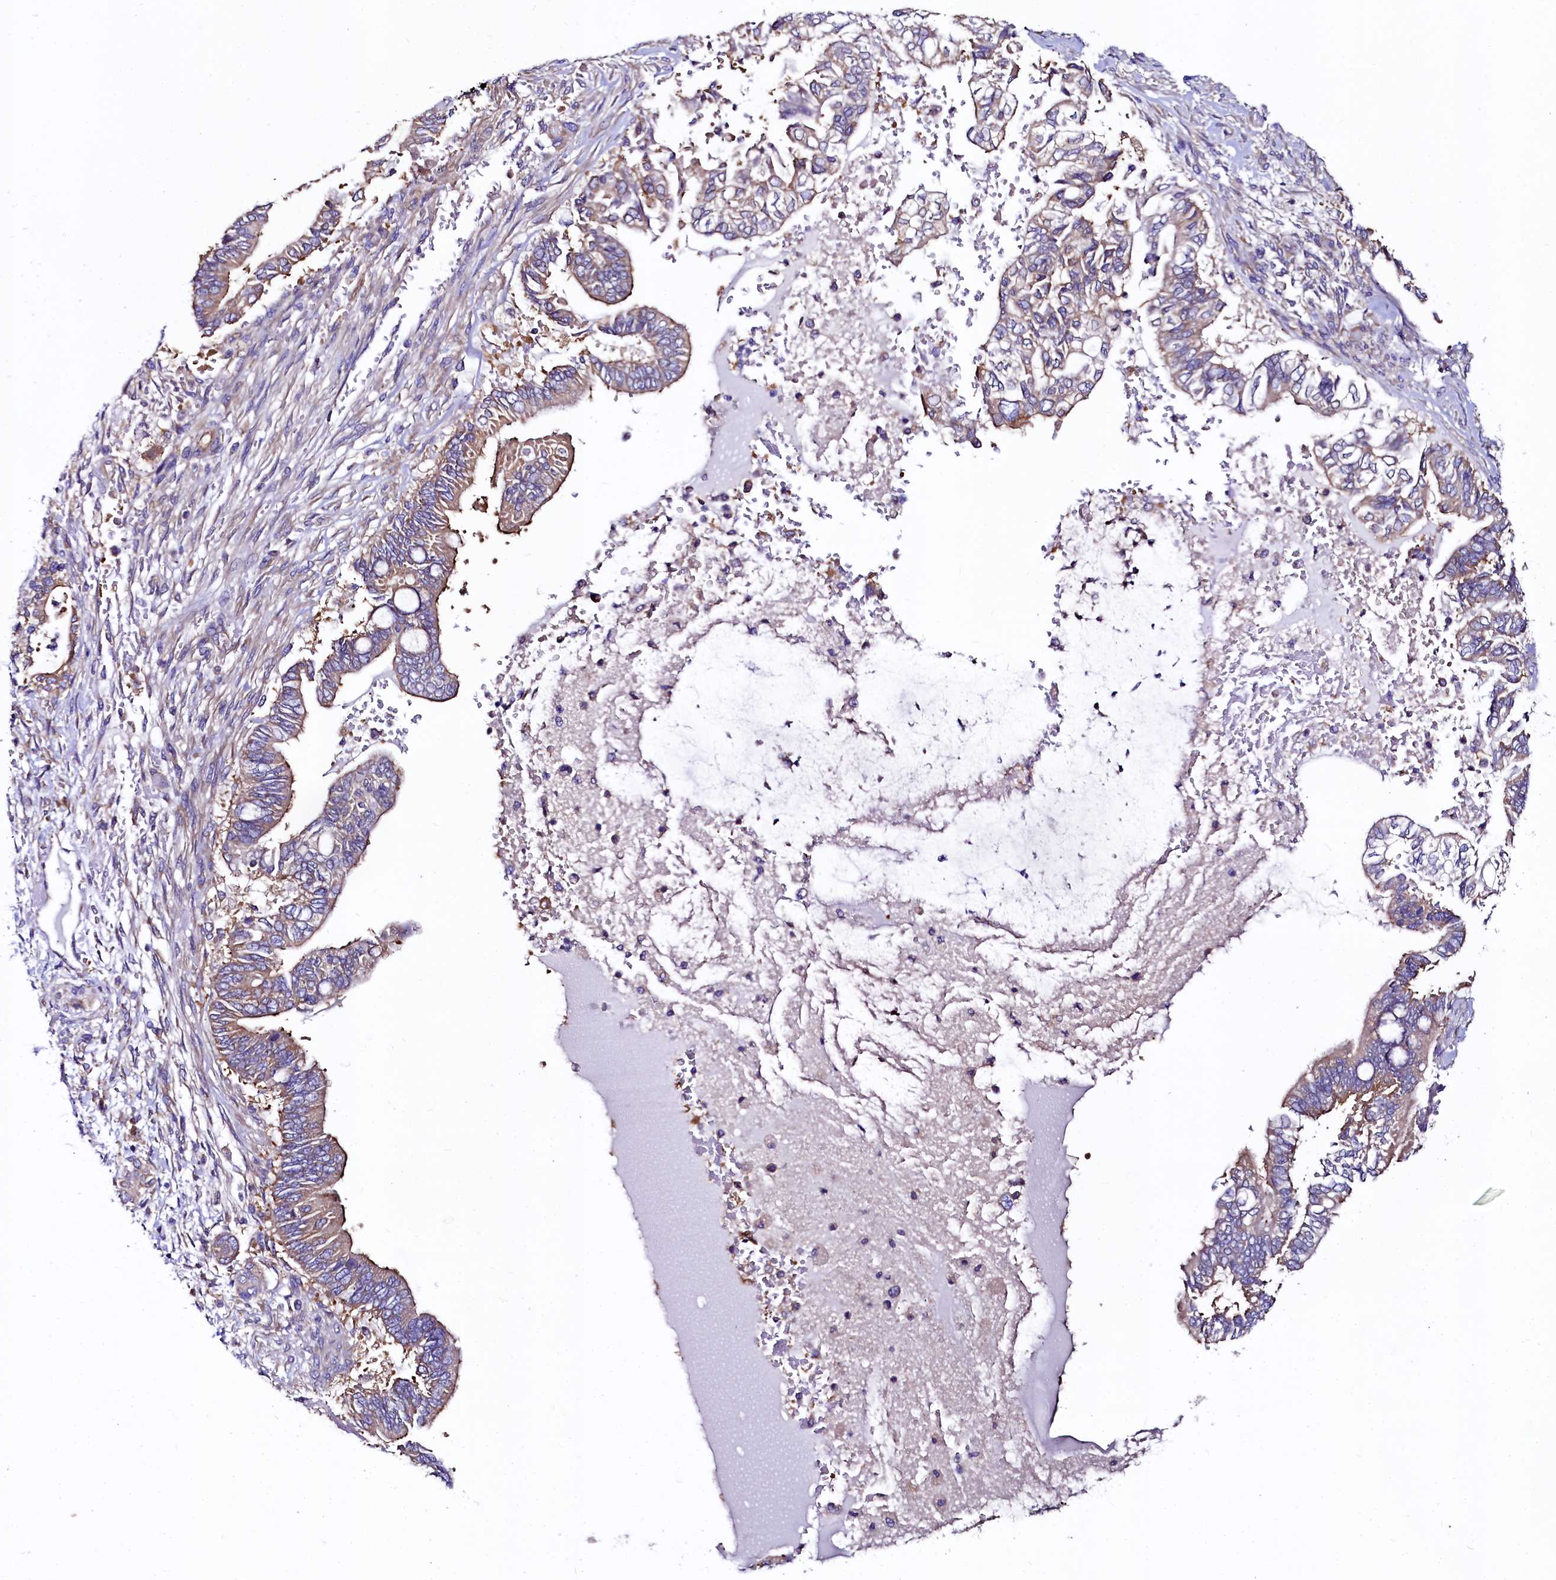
{"staining": {"intensity": "moderate", "quantity": "25%-75%", "location": "cytoplasmic/membranous"}, "tissue": "pancreatic cancer", "cell_type": "Tumor cells", "image_type": "cancer", "snomed": [{"axis": "morphology", "description": "Adenocarcinoma, NOS"}, {"axis": "topography", "description": "Pancreas"}], "caption": "Adenocarcinoma (pancreatic) was stained to show a protein in brown. There is medium levels of moderate cytoplasmic/membranous positivity in approximately 25%-75% of tumor cells. (DAB (3,3'-diaminobenzidine) IHC, brown staining for protein, blue staining for nuclei).", "gene": "QARS1", "patient": {"sex": "male", "age": 68}}